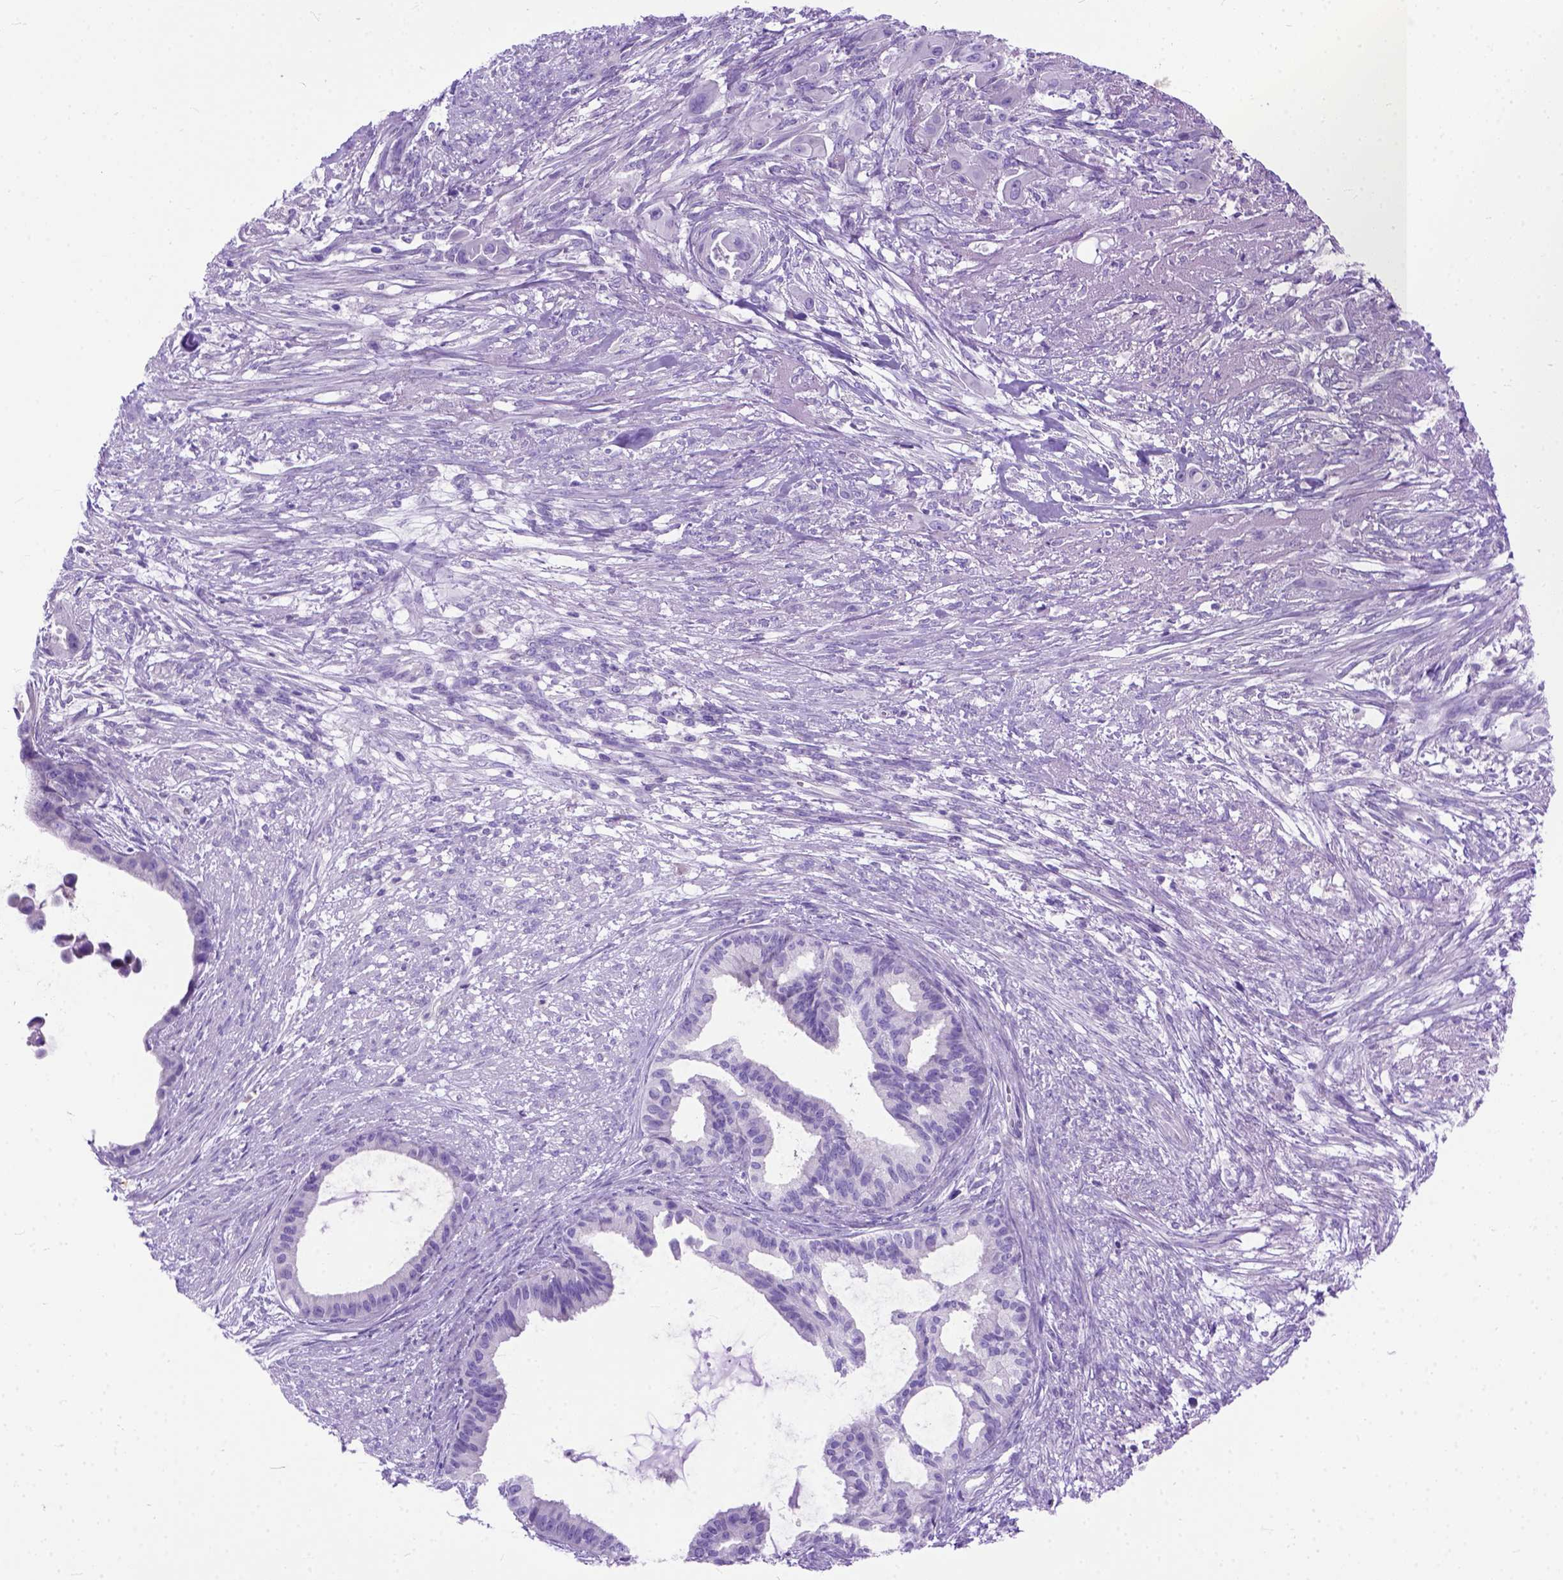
{"staining": {"intensity": "negative", "quantity": "none", "location": "none"}, "tissue": "endometrial cancer", "cell_type": "Tumor cells", "image_type": "cancer", "snomed": [{"axis": "morphology", "description": "Adenocarcinoma, NOS"}, {"axis": "topography", "description": "Endometrium"}], "caption": "Micrograph shows no protein expression in tumor cells of endometrial adenocarcinoma tissue. Nuclei are stained in blue.", "gene": "ODAD3", "patient": {"sex": "female", "age": 86}}